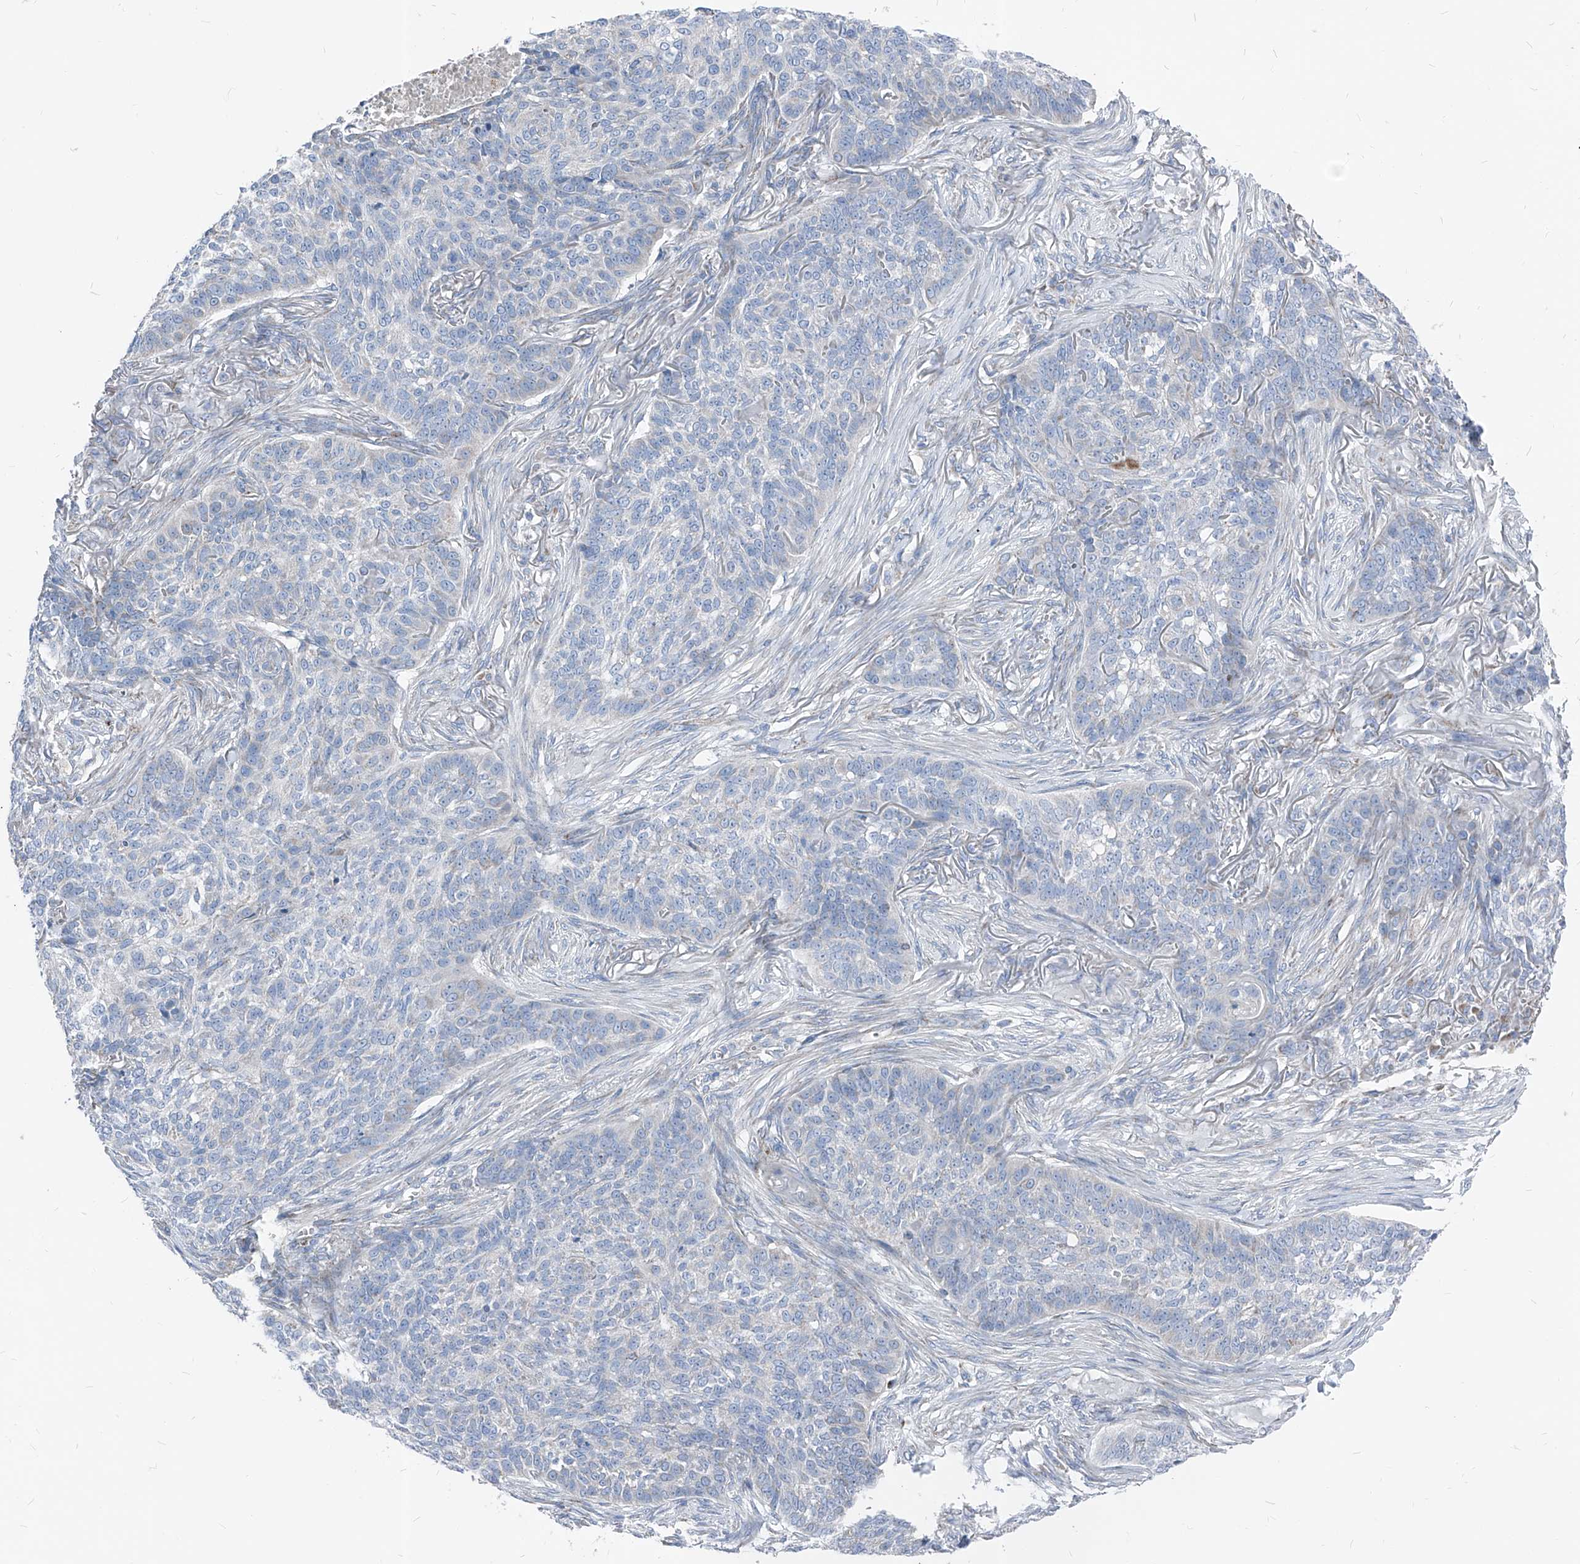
{"staining": {"intensity": "negative", "quantity": "none", "location": "none"}, "tissue": "skin cancer", "cell_type": "Tumor cells", "image_type": "cancer", "snomed": [{"axis": "morphology", "description": "Basal cell carcinoma"}, {"axis": "topography", "description": "Skin"}], "caption": "Immunohistochemical staining of human basal cell carcinoma (skin) shows no significant expression in tumor cells. (Stains: DAB immunohistochemistry with hematoxylin counter stain, Microscopy: brightfield microscopy at high magnification).", "gene": "AGPS", "patient": {"sex": "male", "age": 85}}